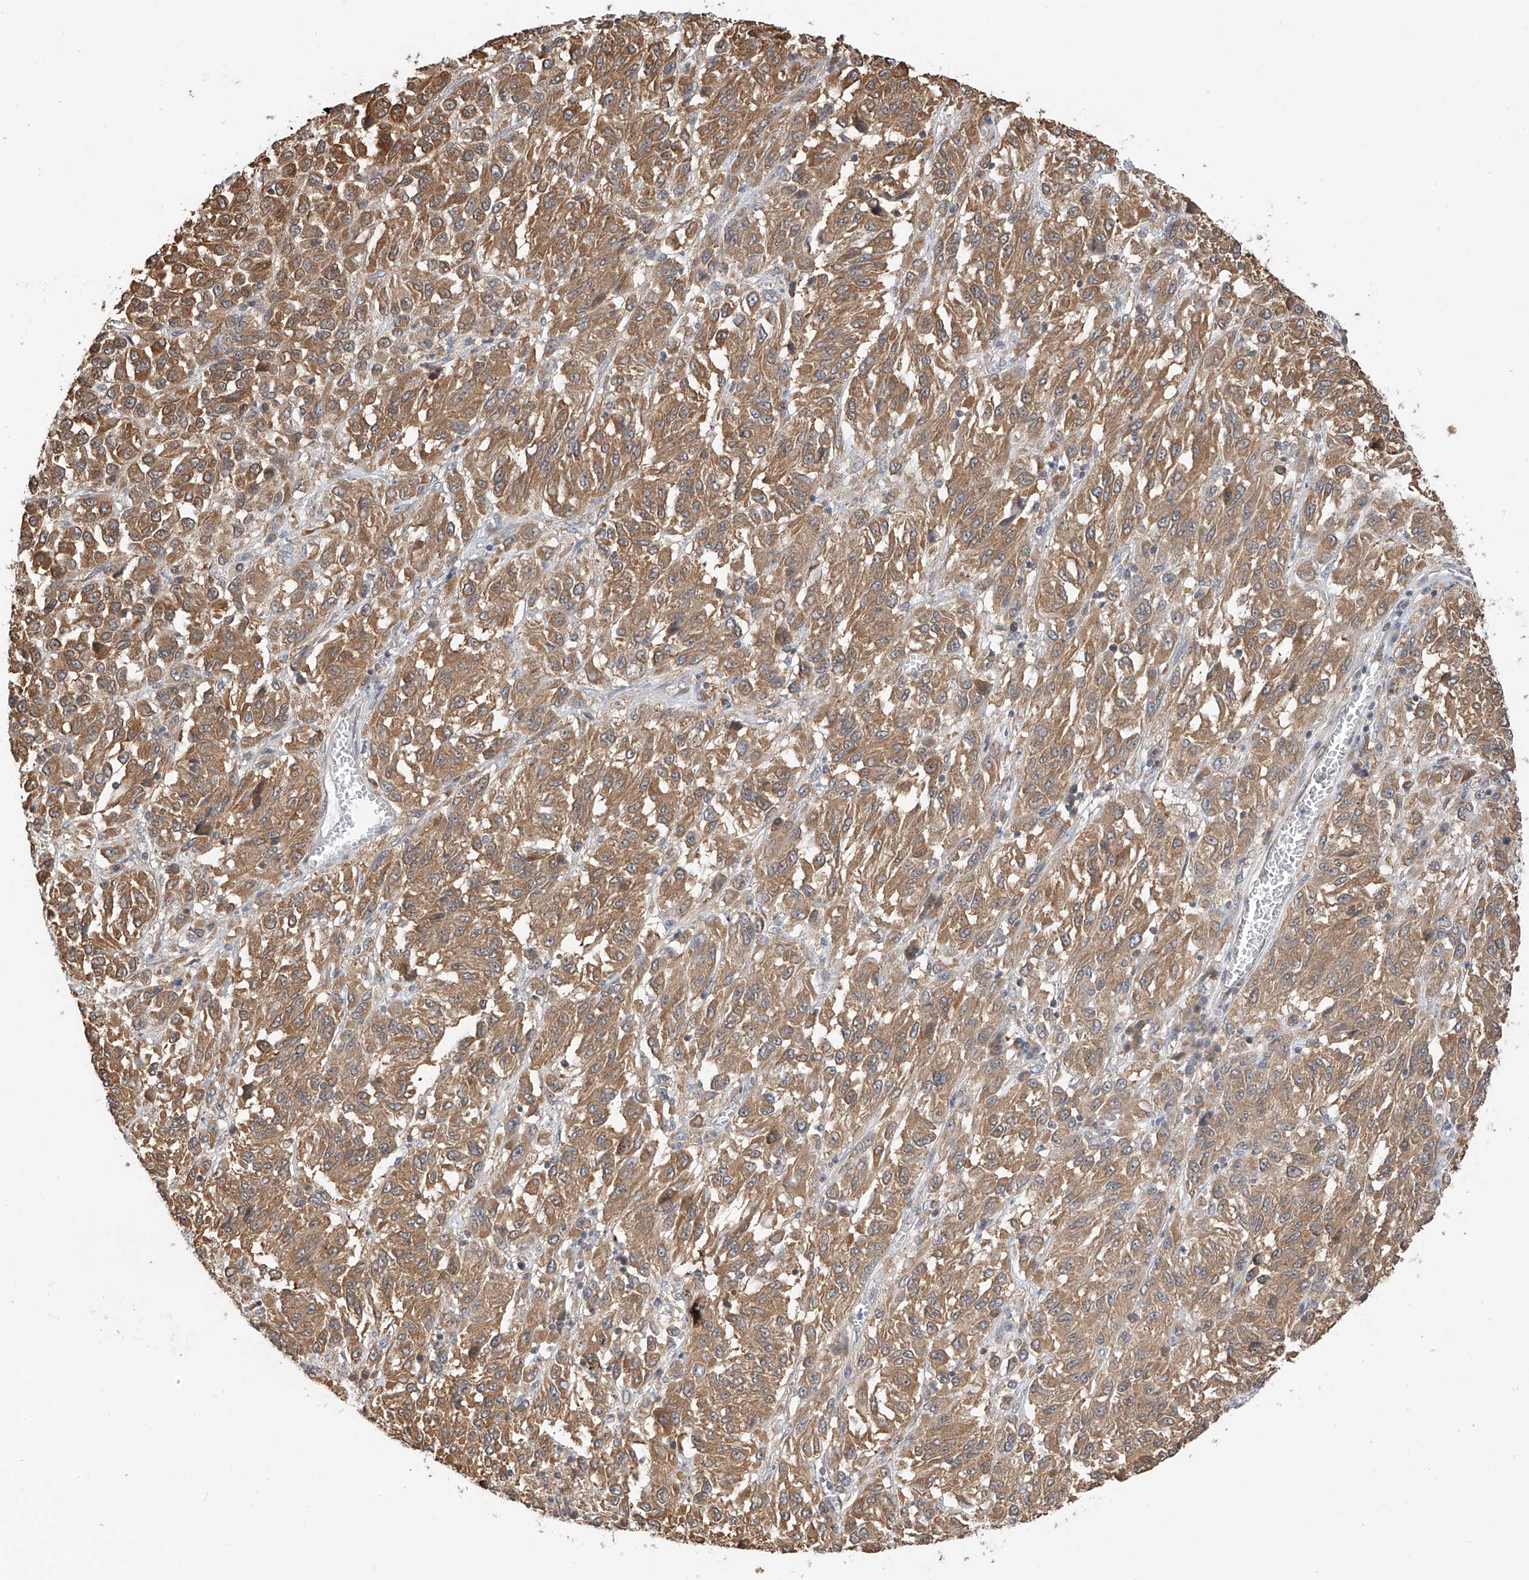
{"staining": {"intensity": "moderate", "quantity": ">75%", "location": "cytoplasmic/membranous"}, "tissue": "melanoma", "cell_type": "Tumor cells", "image_type": "cancer", "snomed": [{"axis": "morphology", "description": "Malignant melanoma, Metastatic site"}, {"axis": "topography", "description": "Lung"}], "caption": "The micrograph displays staining of melanoma, revealing moderate cytoplasmic/membranous protein staining (brown color) within tumor cells. (DAB IHC, brown staining for protein, blue staining for nuclei).", "gene": "PPA2", "patient": {"sex": "male", "age": 64}}